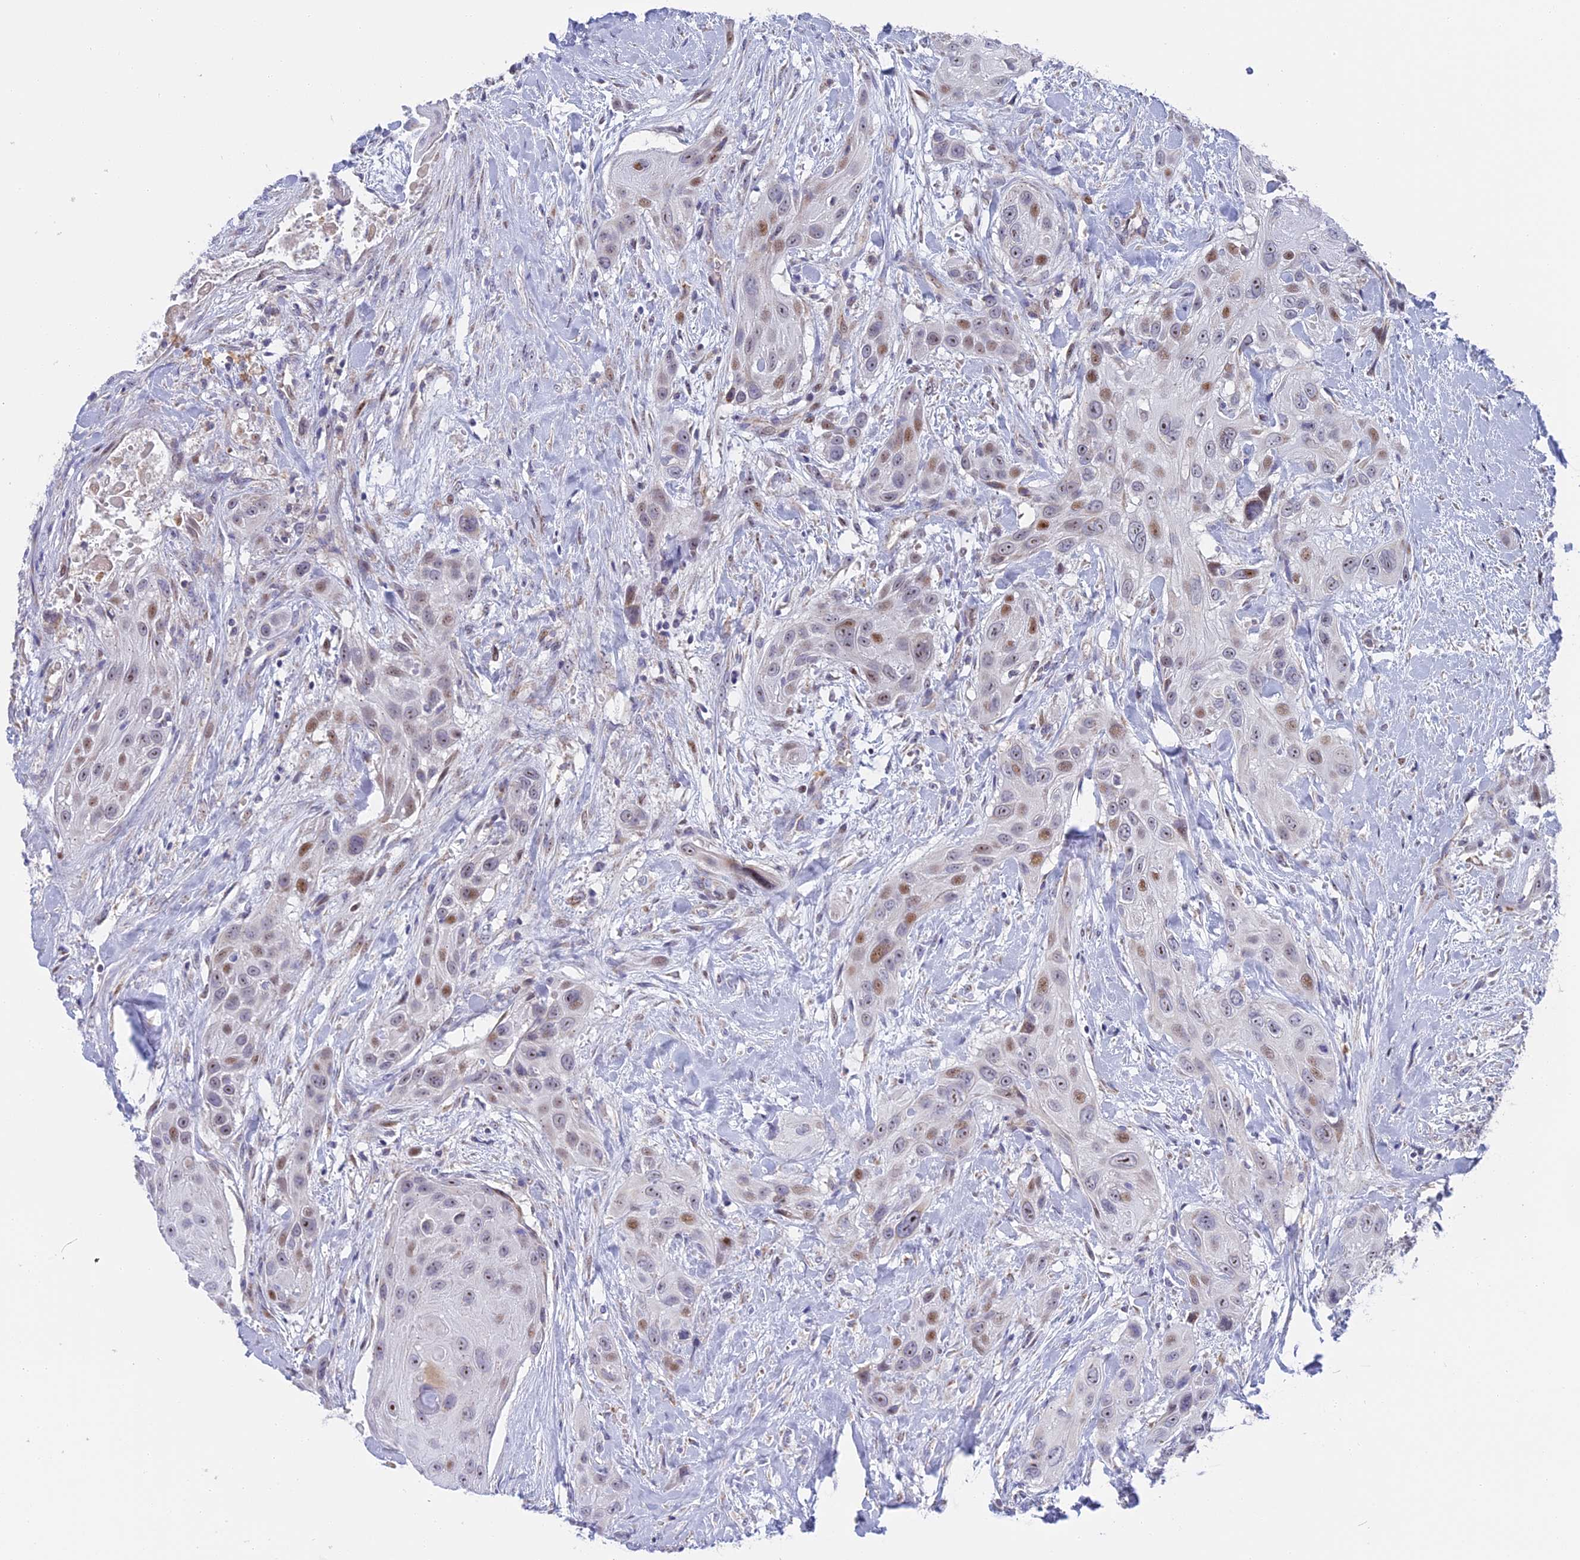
{"staining": {"intensity": "moderate", "quantity": "<25%", "location": "nuclear"}, "tissue": "head and neck cancer", "cell_type": "Tumor cells", "image_type": "cancer", "snomed": [{"axis": "morphology", "description": "Squamous cell carcinoma, NOS"}, {"axis": "topography", "description": "Head-Neck"}], "caption": "Head and neck cancer was stained to show a protein in brown. There is low levels of moderate nuclear staining in about <25% of tumor cells. The staining was performed using DAB to visualize the protein expression in brown, while the nuclei were stained in blue with hematoxylin (Magnification: 20x).", "gene": "DTWD1", "patient": {"sex": "male", "age": 81}}